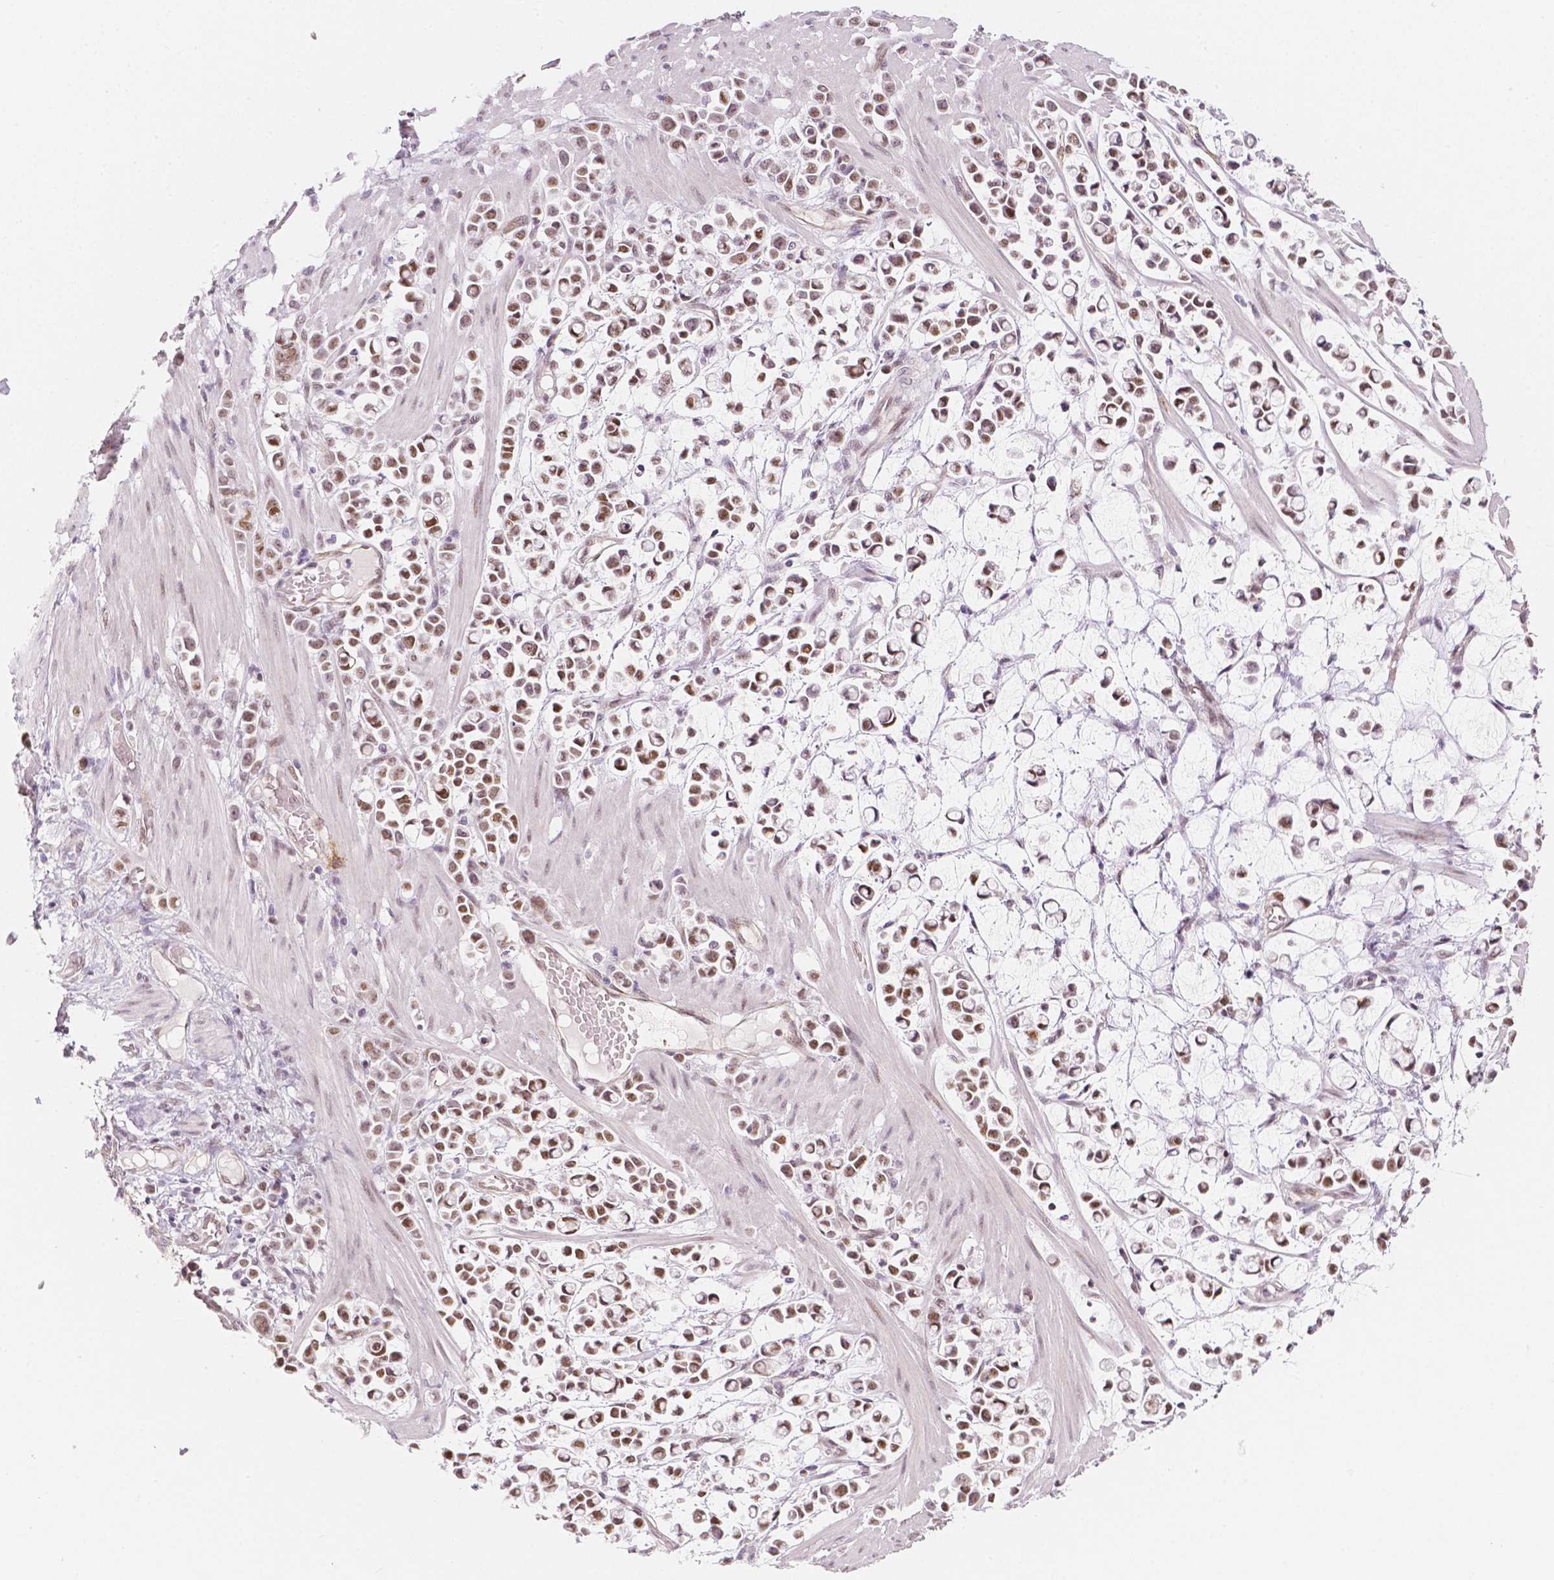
{"staining": {"intensity": "moderate", "quantity": ">75%", "location": "nuclear"}, "tissue": "stomach cancer", "cell_type": "Tumor cells", "image_type": "cancer", "snomed": [{"axis": "morphology", "description": "Adenocarcinoma, NOS"}, {"axis": "topography", "description": "Stomach"}], "caption": "This is an image of IHC staining of stomach adenocarcinoma, which shows moderate positivity in the nuclear of tumor cells.", "gene": "KDM5B", "patient": {"sex": "male", "age": 82}}